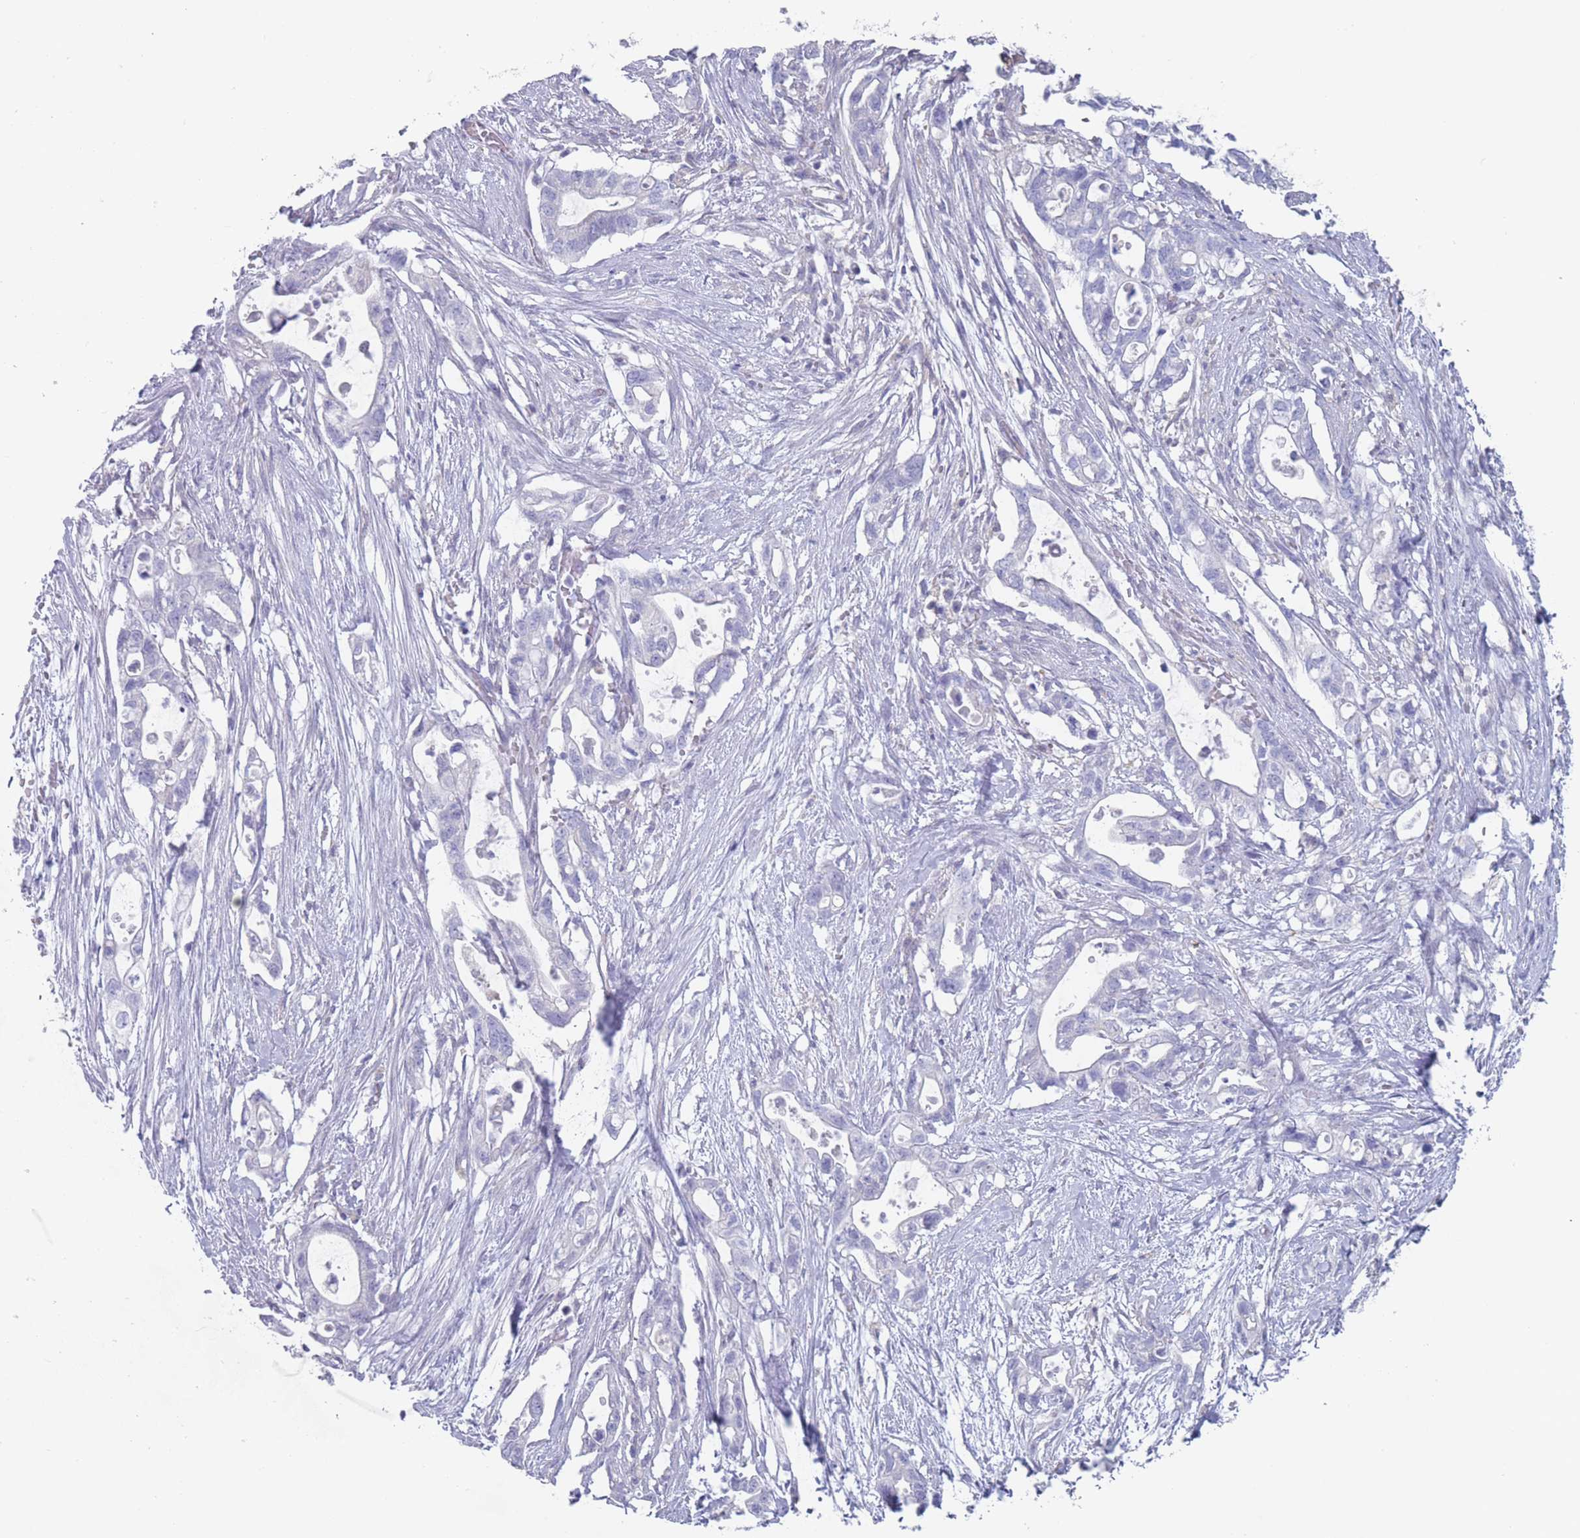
{"staining": {"intensity": "negative", "quantity": "none", "location": "none"}, "tissue": "pancreatic cancer", "cell_type": "Tumor cells", "image_type": "cancer", "snomed": [{"axis": "morphology", "description": "Adenocarcinoma, NOS"}, {"axis": "topography", "description": "Pancreas"}], "caption": "There is no significant expression in tumor cells of adenocarcinoma (pancreatic). (IHC, brightfield microscopy, high magnification).", "gene": "CYP51A1", "patient": {"sex": "female", "age": 72}}